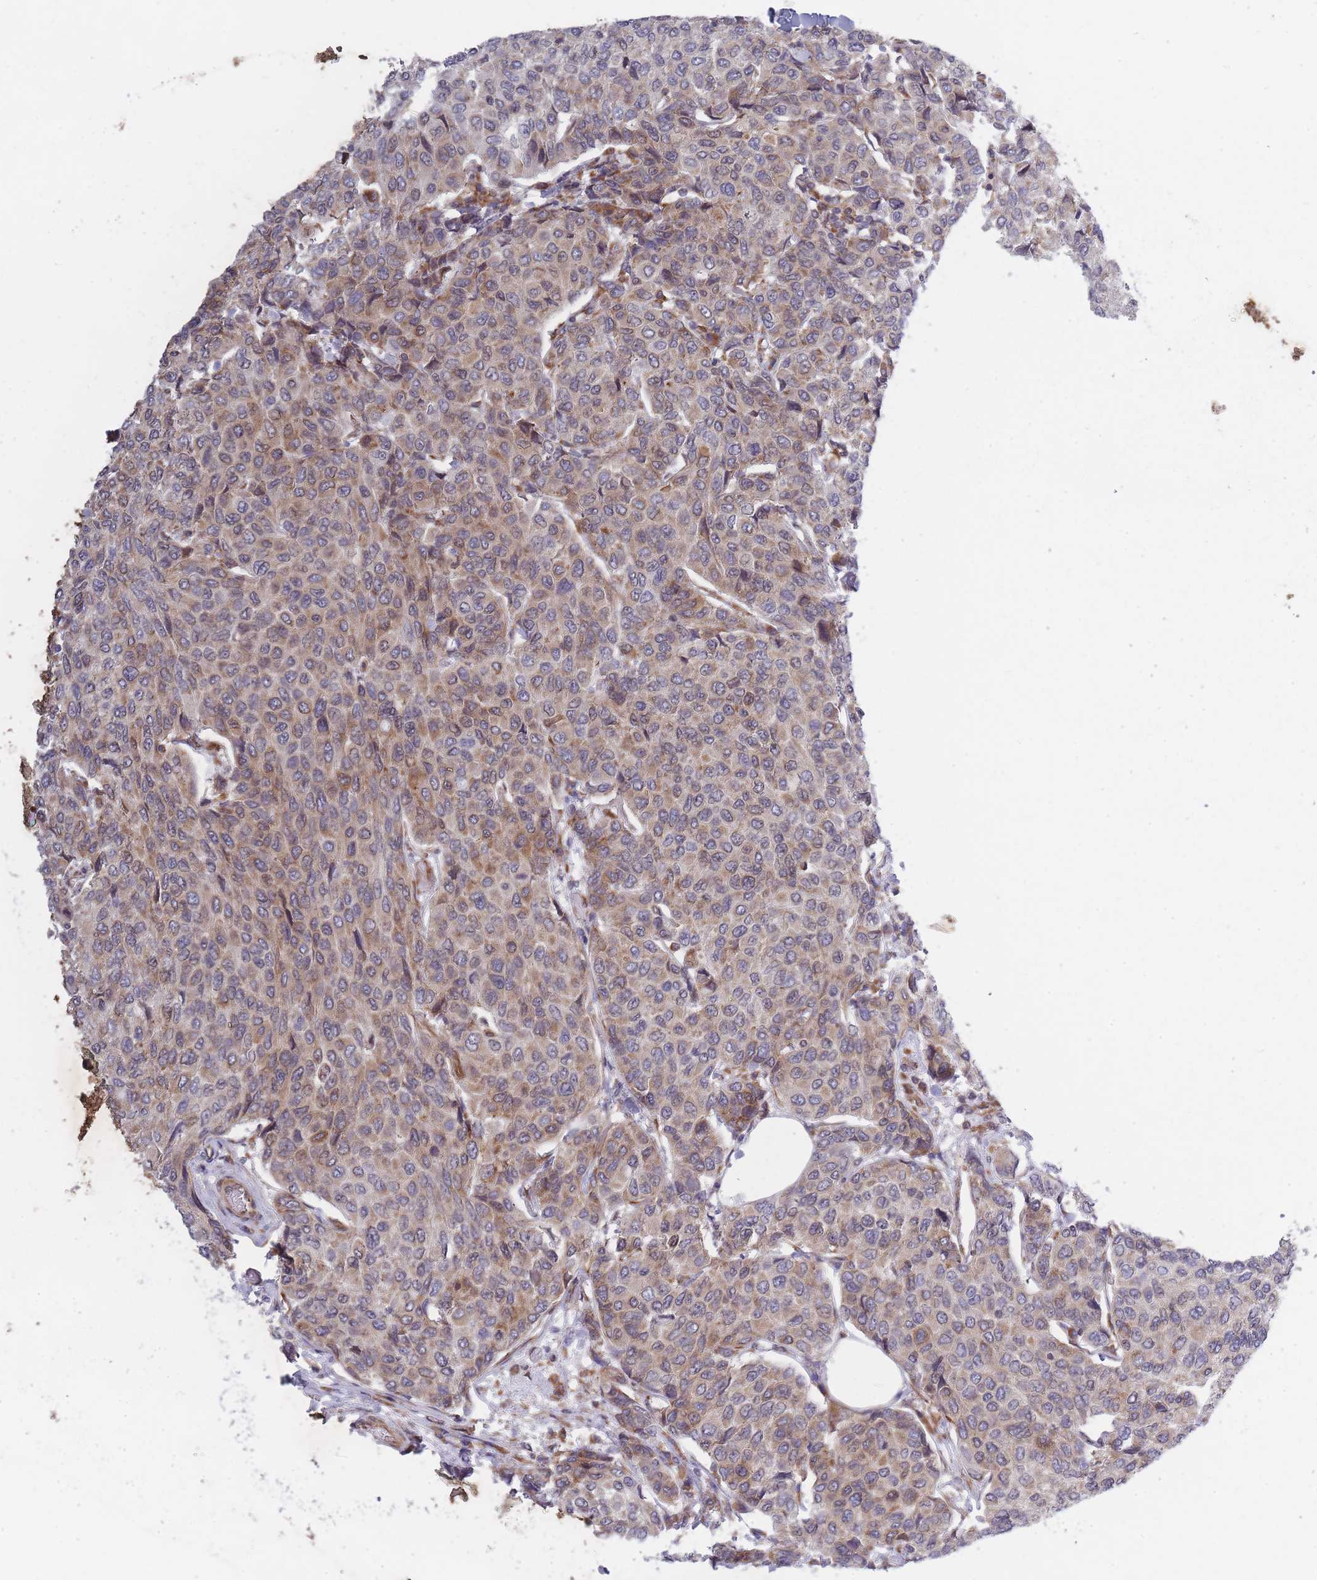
{"staining": {"intensity": "moderate", "quantity": ">75%", "location": "cytoplasmic/membranous"}, "tissue": "breast cancer", "cell_type": "Tumor cells", "image_type": "cancer", "snomed": [{"axis": "morphology", "description": "Duct carcinoma"}, {"axis": "topography", "description": "Breast"}], "caption": "This image shows breast cancer (intraductal carcinoma) stained with immunohistochemistry (IHC) to label a protein in brown. The cytoplasmic/membranous of tumor cells show moderate positivity for the protein. Nuclei are counter-stained blue.", "gene": "CCDC124", "patient": {"sex": "female", "age": 55}}